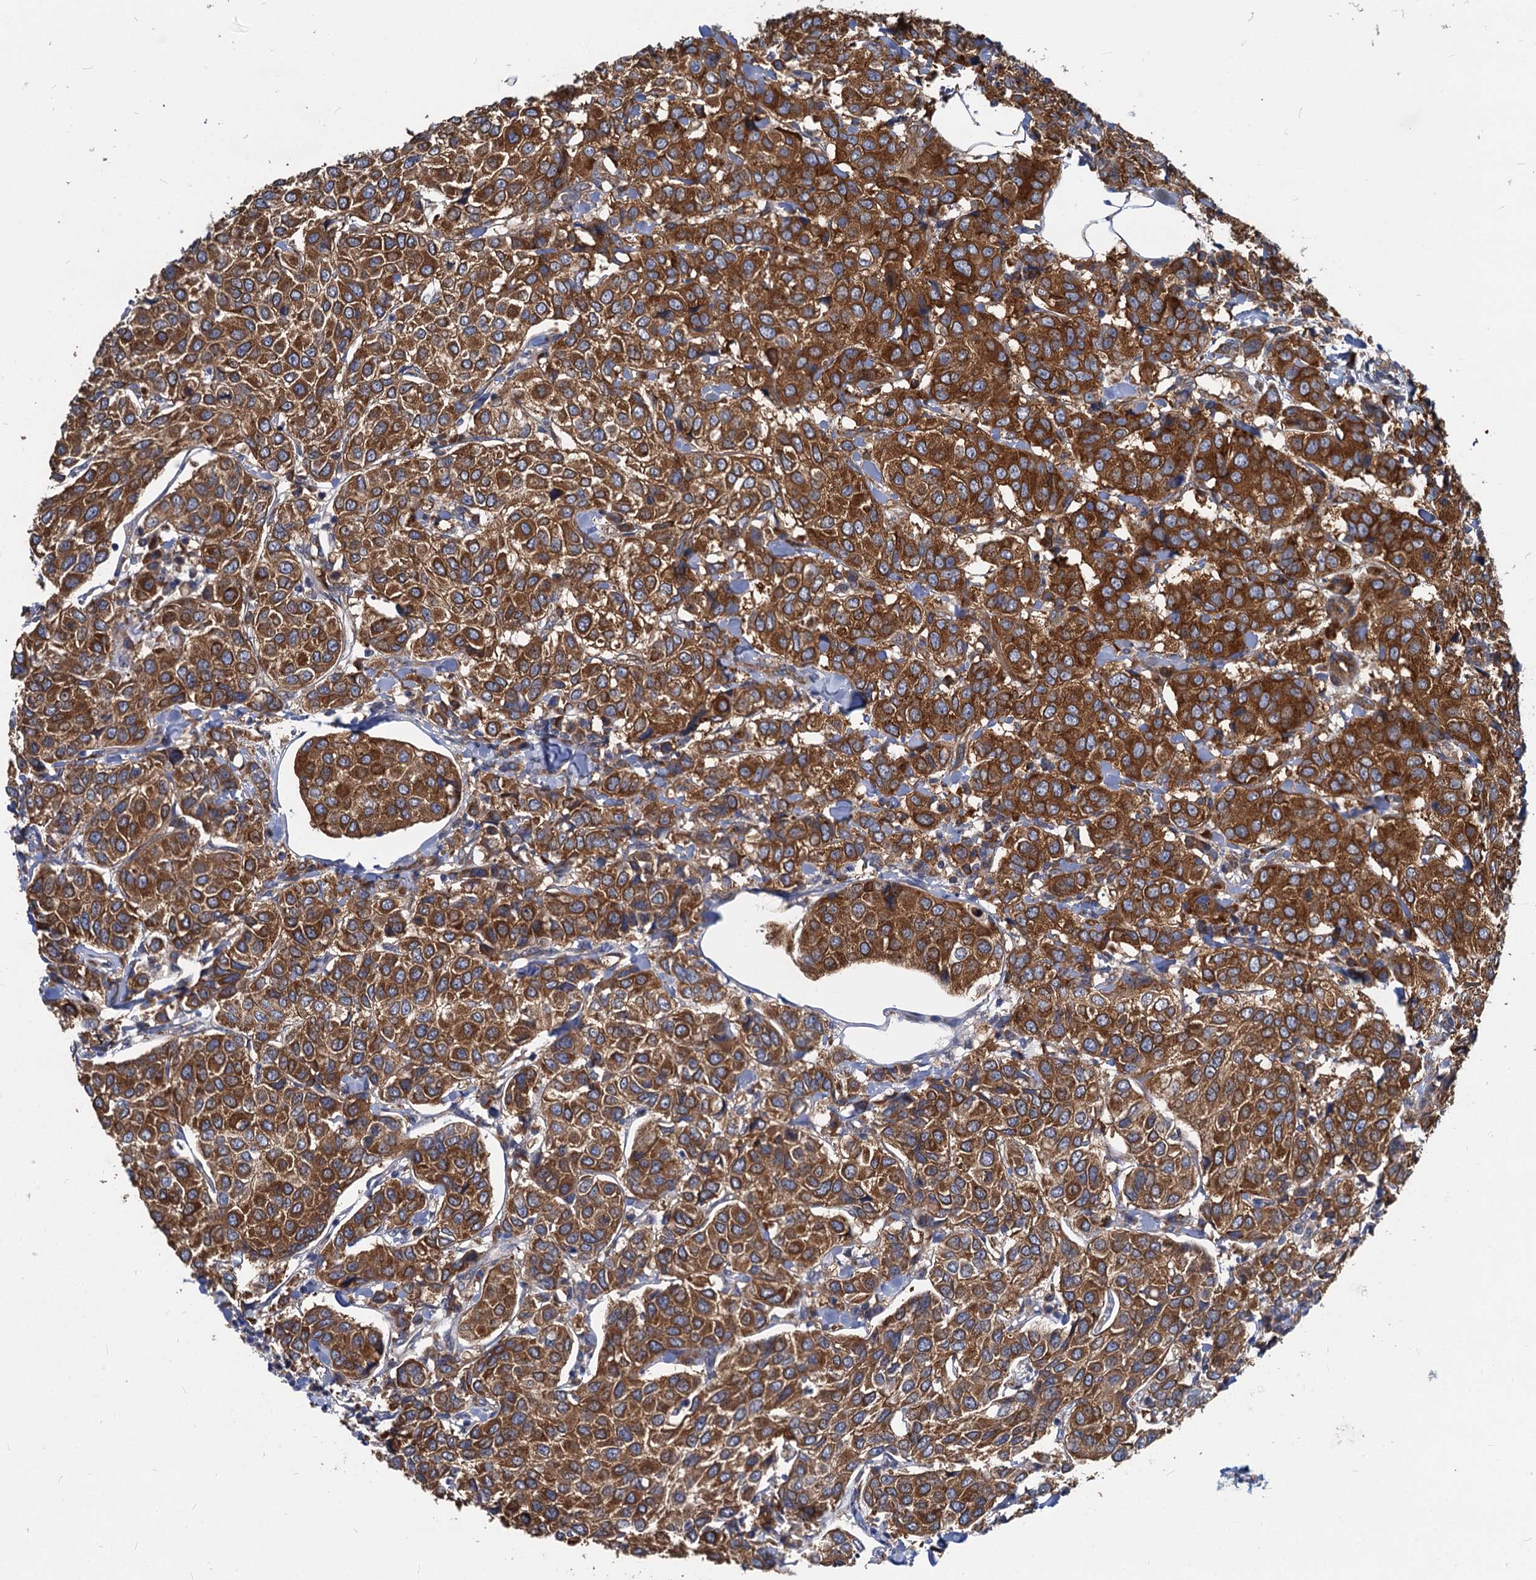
{"staining": {"intensity": "strong", "quantity": ">75%", "location": "cytoplasmic/membranous"}, "tissue": "breast cancer", "cell_type": "Tumor cells", "image_type": "cancer", "snomed": [{"axis": "morphology", "description": "Duct carcinoma"}, {"axis": "topography", "description": "Breast"}], "caption": "Immunohistochemistry (IHC) staining of invasive ductal carcinoma (breast), which reveals high levels of strong cytoplasmic/membranous staining in approximately >75% of tumor cells indicating strong cytoplasmic/membranous protein expression. The staining was performed using DAB (3,3'-diaminobenzidine) (brown) for protein detection and nuclei were counterstained in hematoxylin (blue).", "gene": "EIF2B2", "patient": {"sex": "female", "age": 55}}